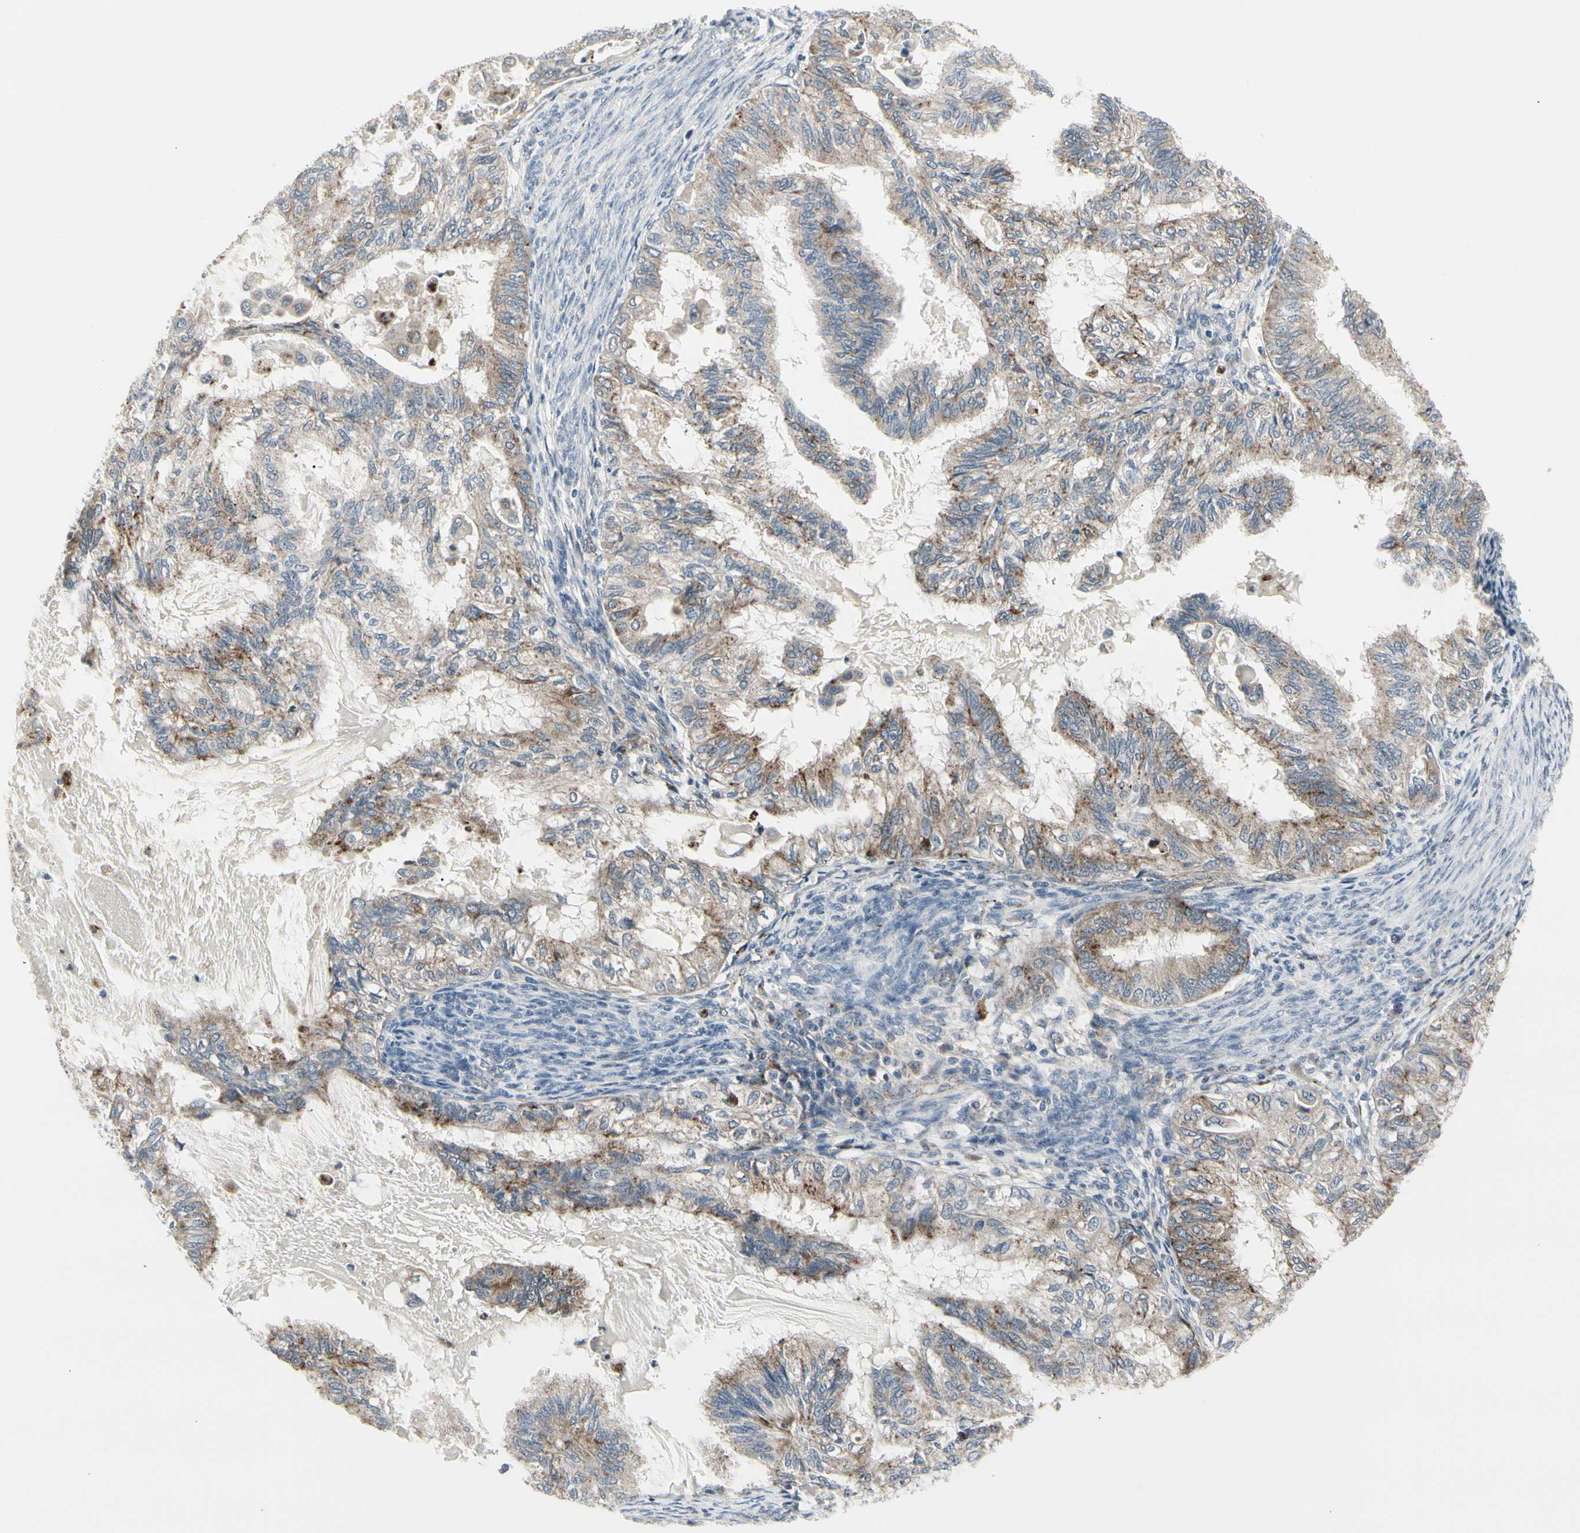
{"staining": {"intensity": "moderate", "quantity": "<25%", "location": "cytoplasmic/membranous"}, "tissue": "cervical cancer", "cell_type": "Tumor cells", "image_type": "cancer", "snomed": [{"axis": "morphology", "description": "Normal tissue, NOS"}, {"axis": "morphology", "description": "Adenocarcinoma, NOS"}, {"axis": "topography", "description": "Cervix"}, {"axis": "topography", "description": "Endometrium"}], "caption": "Tumor cells exhibit low levels of moderate cytoplasmic/membranous positivity in about <25% of cells in cervical adenocarcinoma.", "gene": "GRN", "patient": {"sex": "female", "age": 86}}